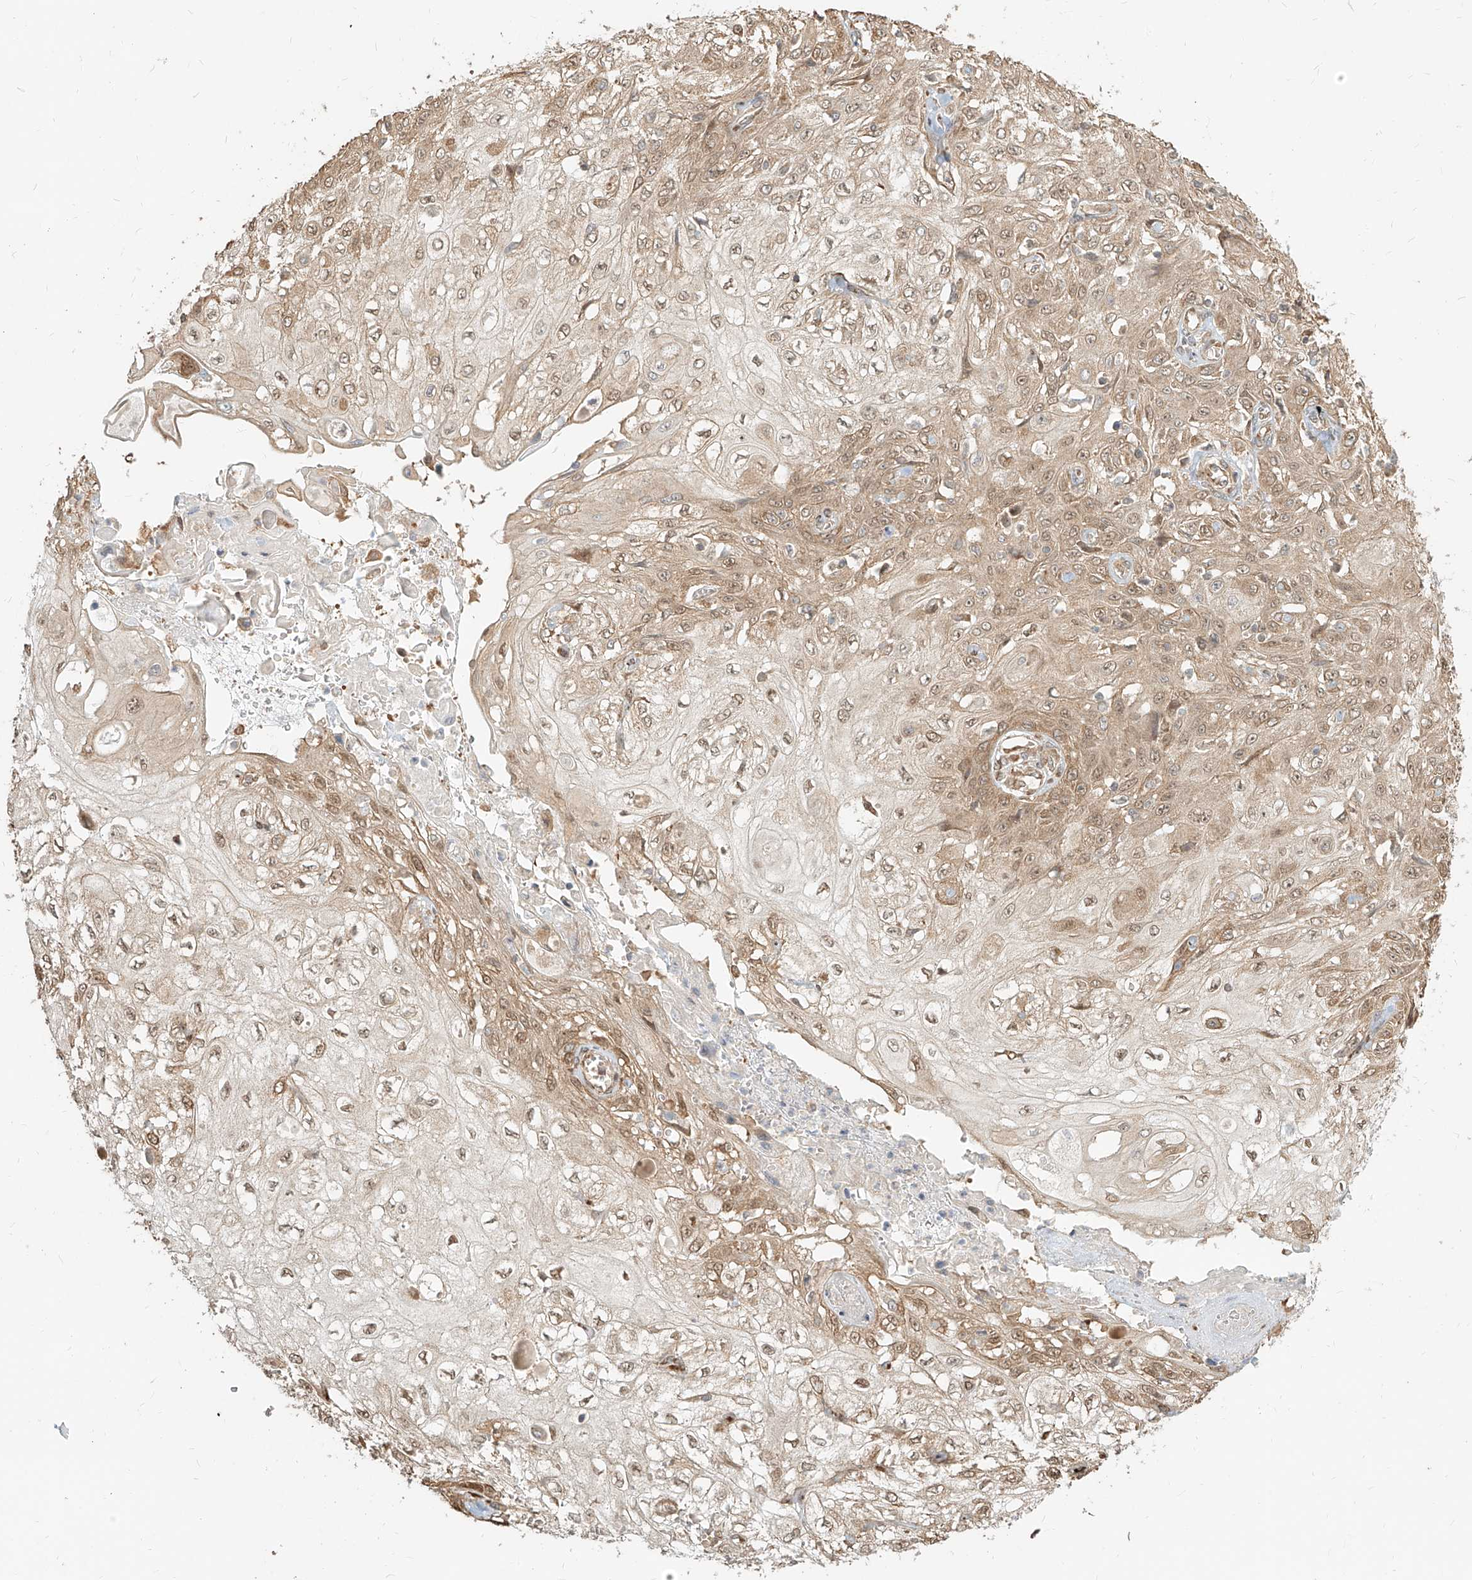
{"staining": {"intensity": "moderate", "quantity": "25%-75%", "location": "cytoplasmic/membranous"}, "tissue": "skin cancer", "cell_type": "Tumor cells", "image_type": "cancer", "snomed": [{"axis": "morphology", "description": "Squamous cell carcinoma, NOS"}, {"axis": "morphology", "description": "Squamous cell carcinoma, metastatic, NOS"}, {"axis": "topography", "description": "Skin"}, {"axis": "topography", "description": "Lymph node"}], "caption": "Approximately 25%-75% of tumor cells in squamous cell carcinoma (skin) show moderate cytoplasmic/membranous protein staining as visualized by brown immunohistochemical staining.", "gene": "UBE2K", "patient": {"sex": "male", "age": 75}}